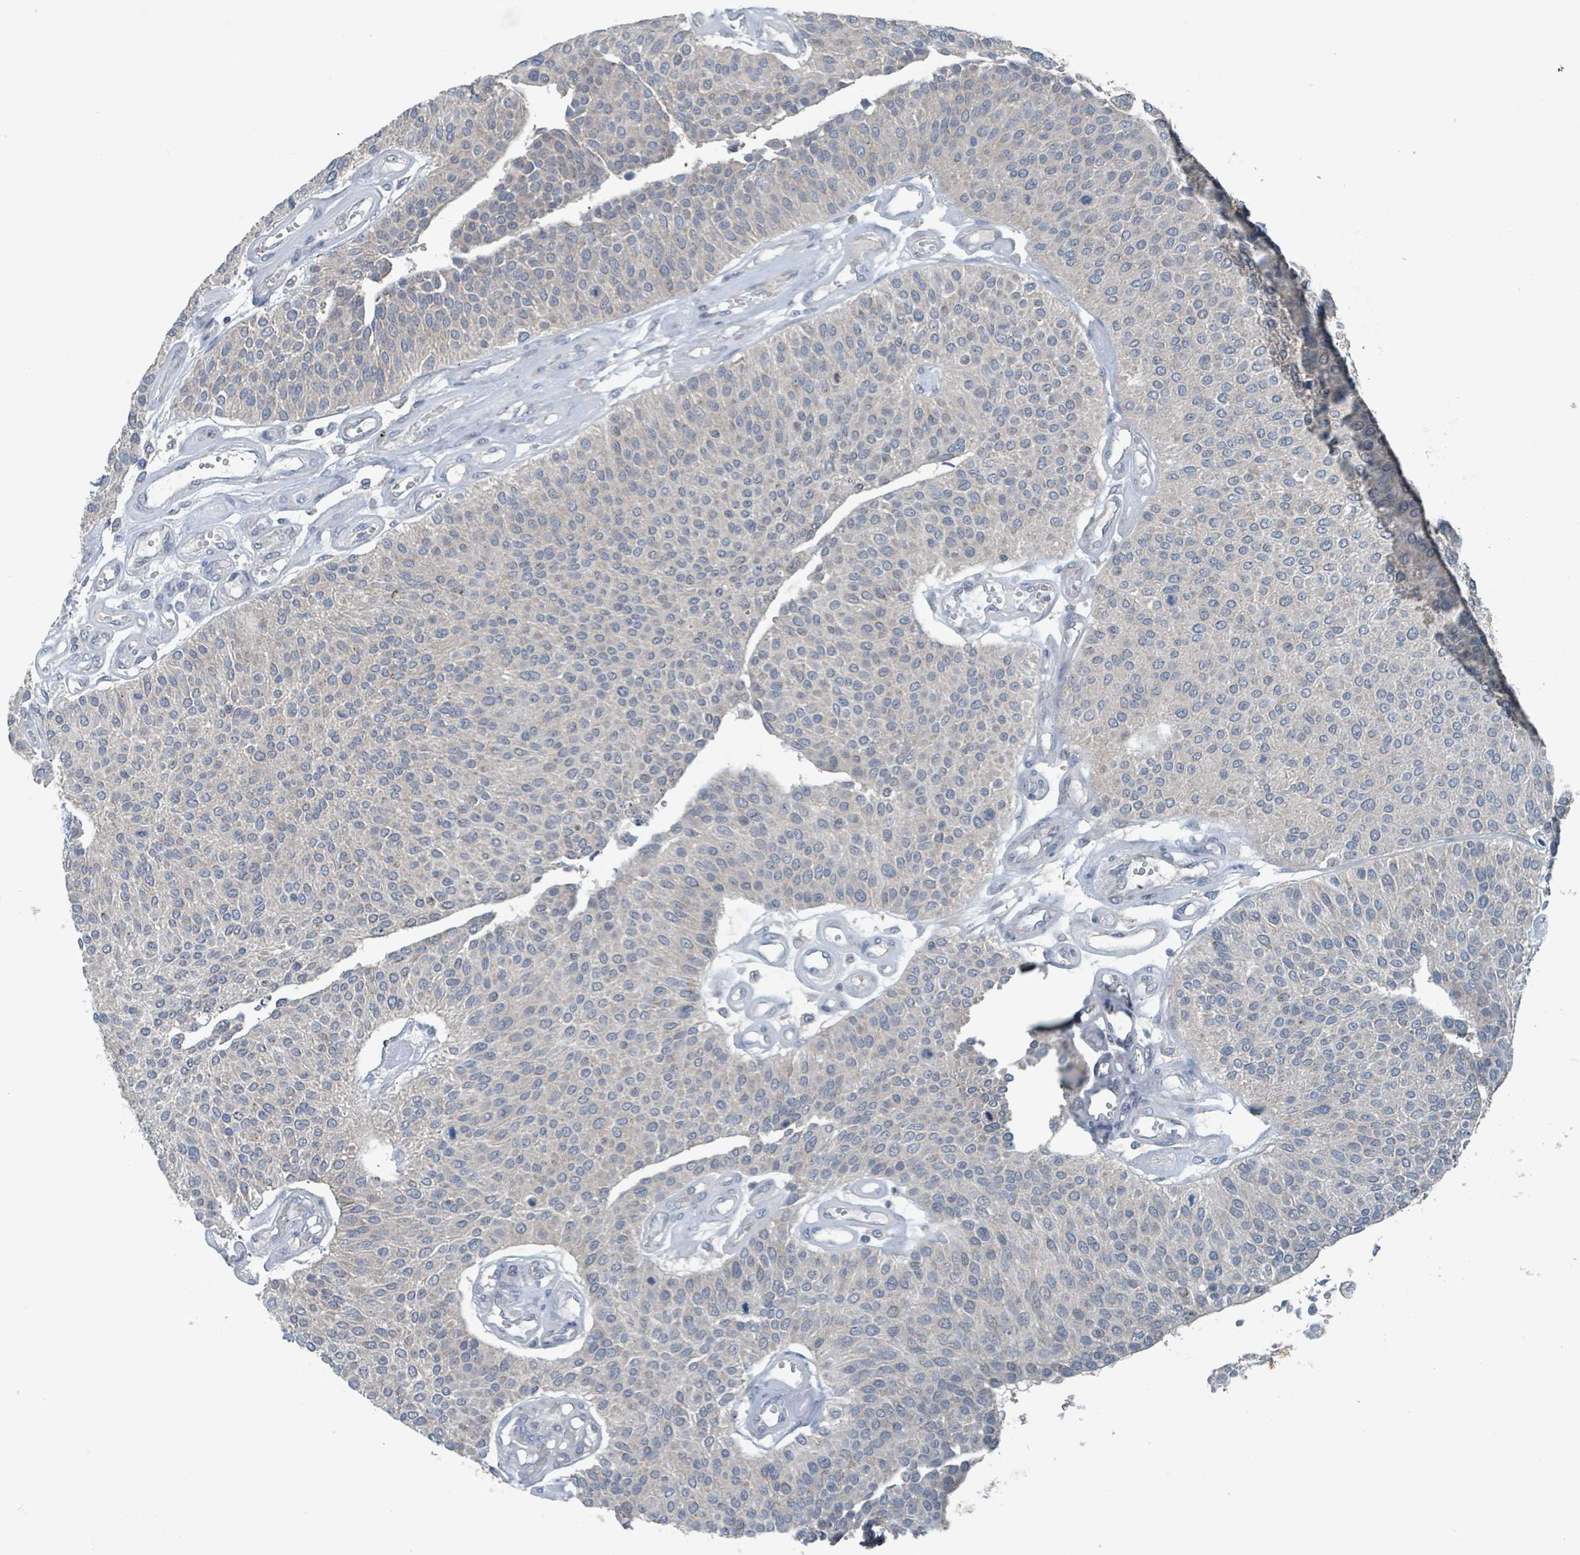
{"staining": {"intensity": "negative", "quantity": "none", "location": "none"}, "tissue": "urothelial cancer", "cell_type": "Tumor cells", "image_type": "cancer", "snomed": [{"axis": "morphology", "description": "Urothelial carcinoma, NOS"}, {"axis": "topography", "description": "Urinary bladder"}], "caption": "DAB immunohistochemical staining of human transitional cell carcinoma exhibits no significant expression in tumor cells. (DAB (3,3'-diaminobenzidine) IHC, high magnification).", "gene": "ACBD4", "patient": {"sex": "male", "age": 55}}